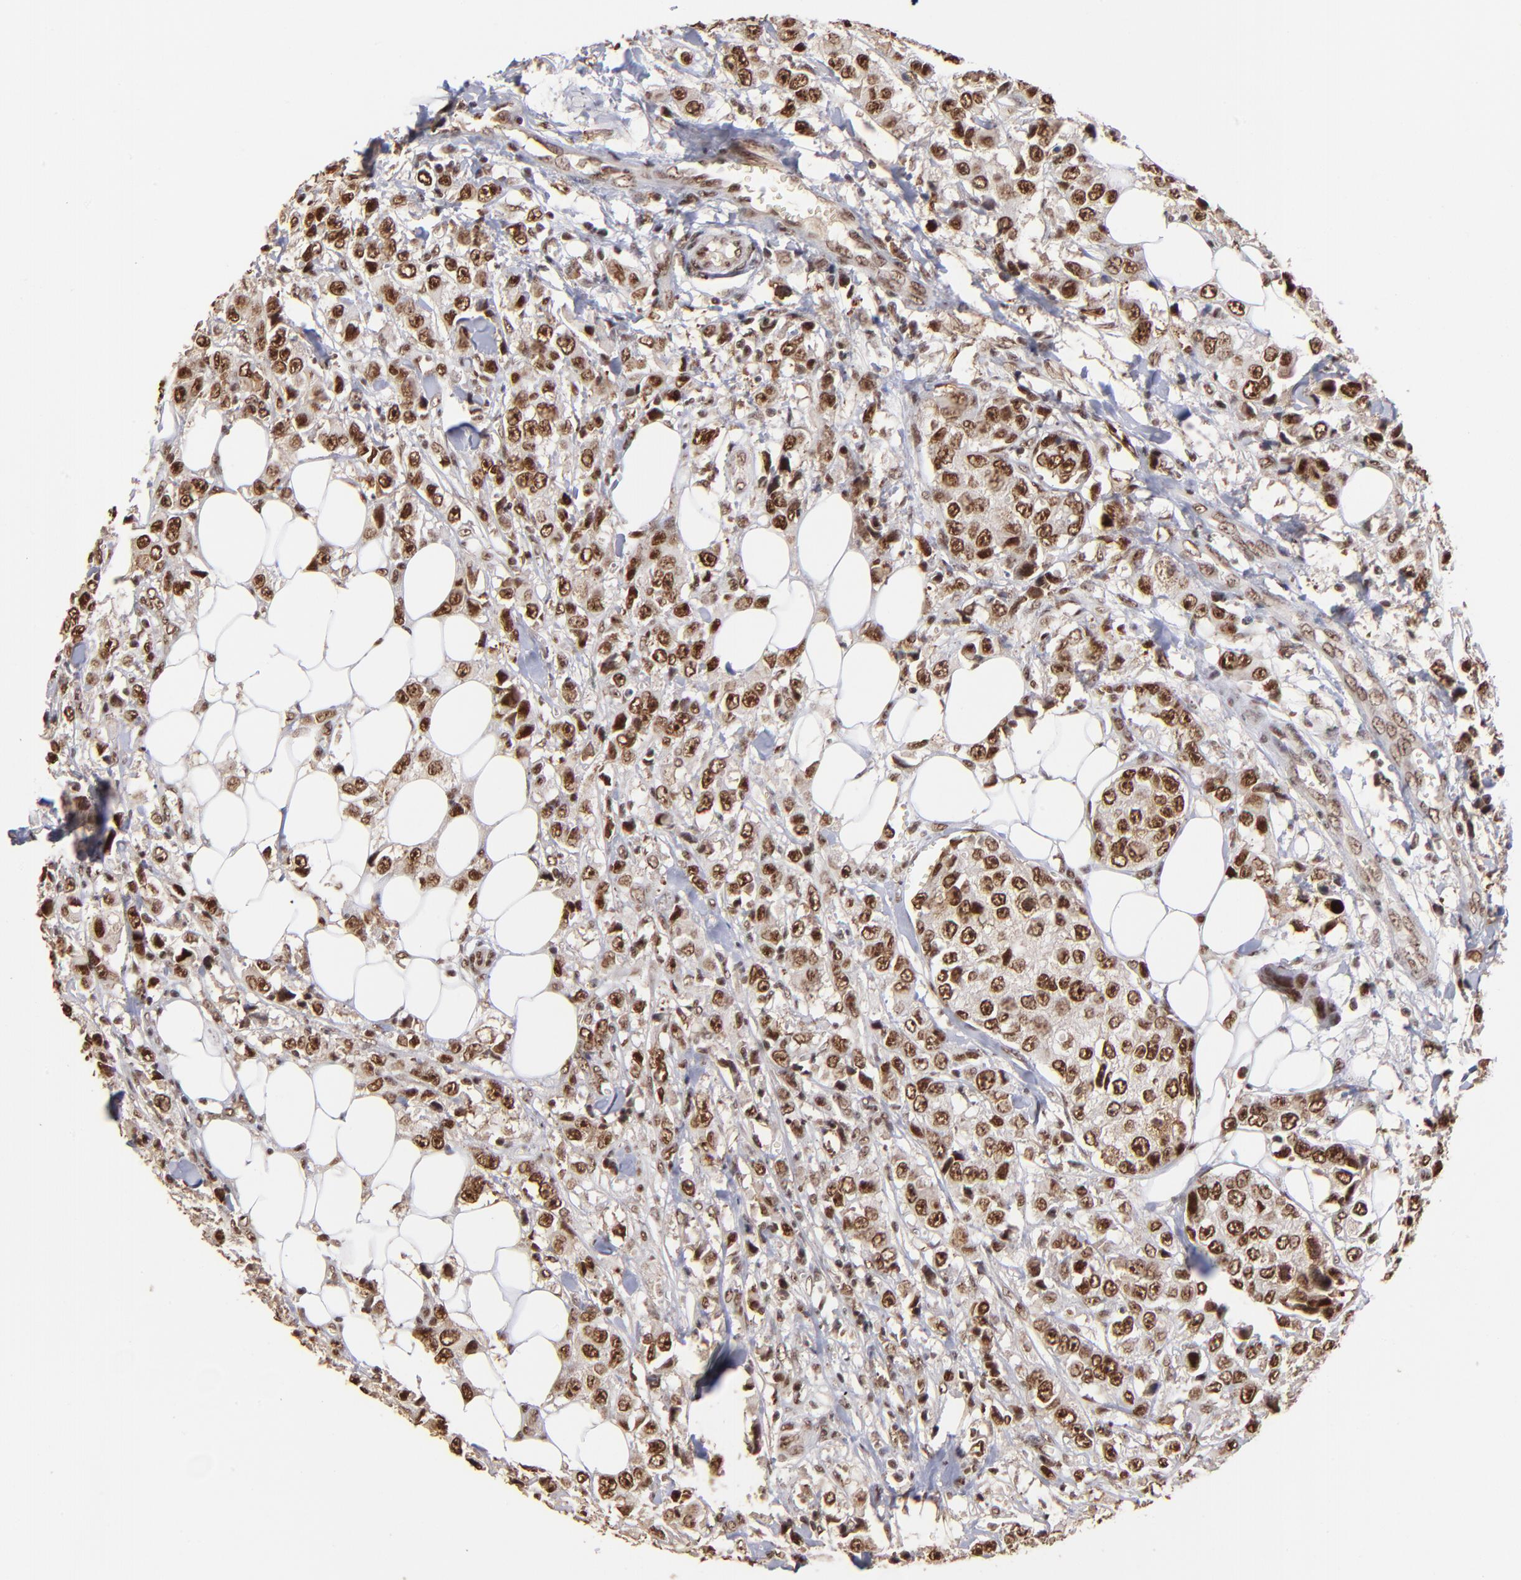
{"staining": {"intensity": "strong", "quantity": ">75%", "location": "cytoplasmic/membranous,nuclear"}, "tissue": "breast cancer", "cell_type": "Tumor cells", "image_type": "cancer", "snomed": [{"axis": "morphology", "description": "Duct carcinoma"}, {"axis": "topography", "description": "Breast"}], "caption": "The immunohistochemical stain labels strong cytoplasmic/membranous and nuclear expression in tumor cells of breast infiltrating ductal carcinoma tissue.", "gene": "ZNF146", "patient": {"sex": "female", "age": 58}}